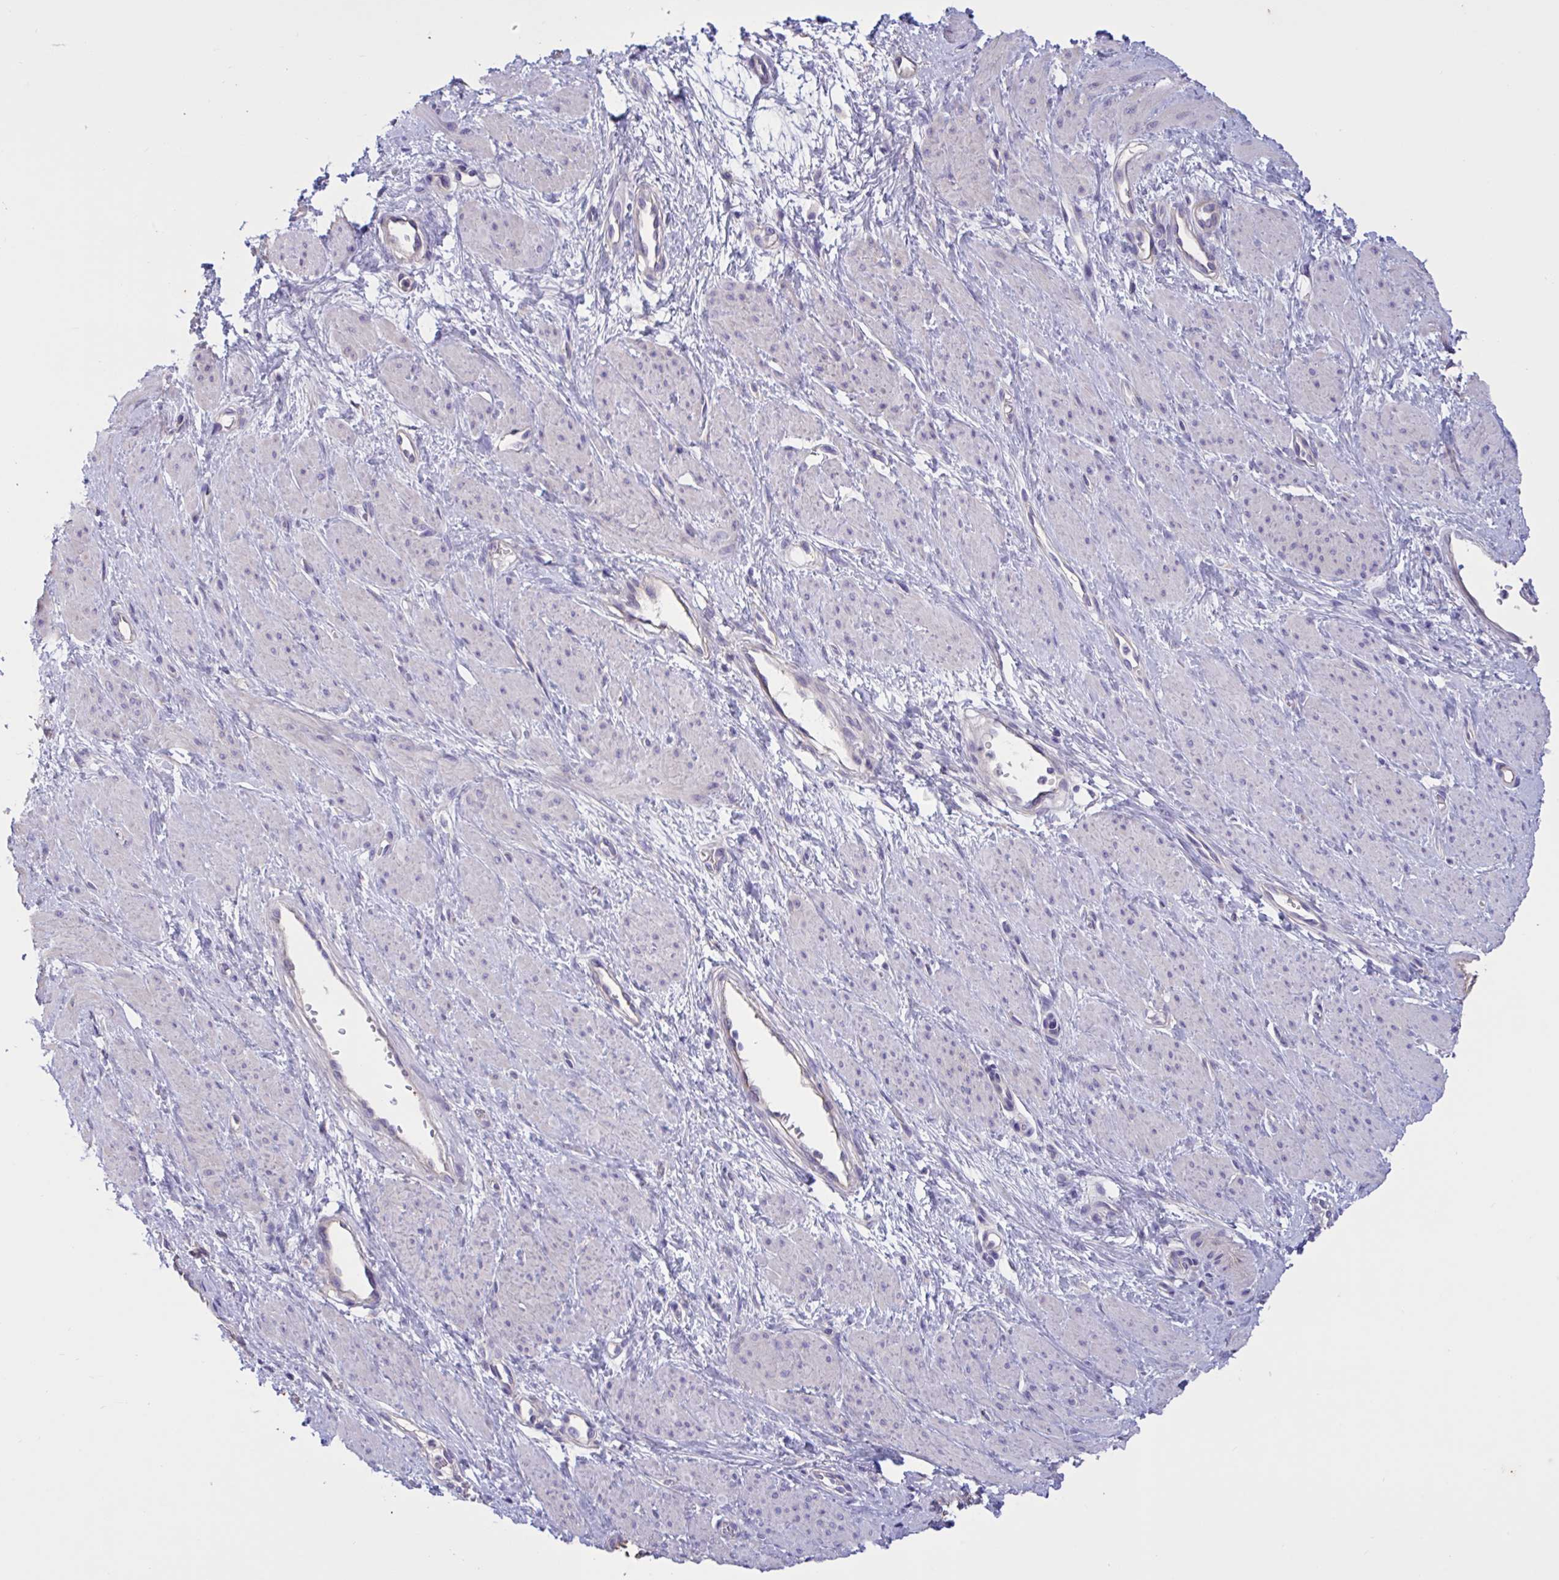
{"staining": {"intensity": "negative", "quantity": "none", "location": "none"}, "tissue": "smooth muscle", "cell_type": "Smooth muscle cells", "image_type": "normal", "snomed": [{"axis": "morphology", "description": "Normal tissue, NOS"}, {"axis": "topography", "description": "Smooth muscle"}, {"axis": "topography", "description": "Uterus"}], "caption": "Human smooth muscle stained for a protein using immunohistochemistry (IHC) reveals no staining in smooth muscle cells.", "gene": "SLC66A1", "patient": {"sex": "female", "age": 39}}